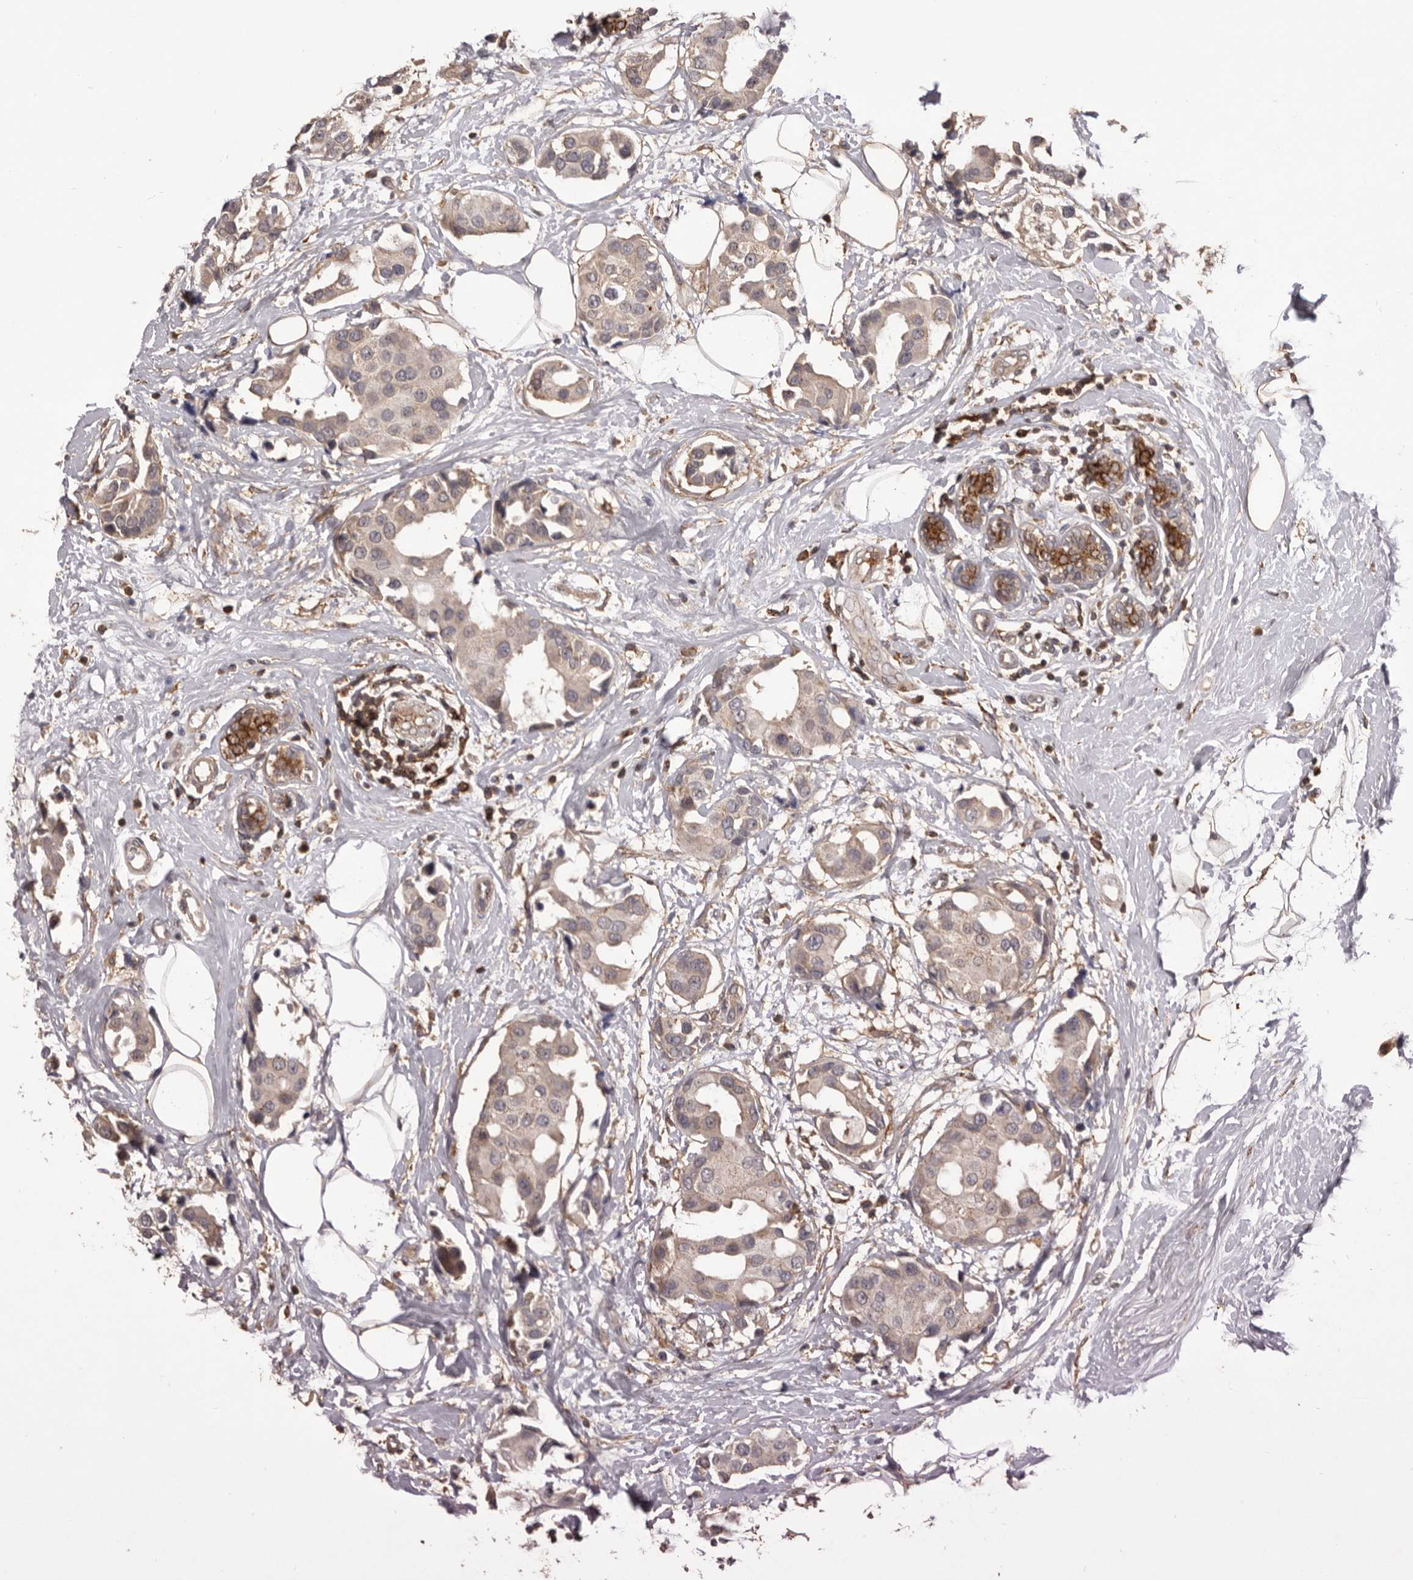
{"staining": {"intensity": "weak", "quantity": "25%-75%", "location": "cytoplasmic/membranous"}, "tissue": "breast cancer", "cell_type": "Tumor cells", "image_type": "cancer", "snomed": [{"axis": "morphology", "description": "Normal tissue, NOS"}, {"axis": "morphology", "description": "Duct carcinoma"}, {"axis": "topography", "description": "Breast"}], "caption": "A brown stain labels weak cytoplasmic/membranous positivity of a protein in breast cancer tumor cells. (Brightfield microscopy of DAB IHC at high magnification).", "gene": "GLIPR2", "patient": {"sex": "female", "age": 39}}